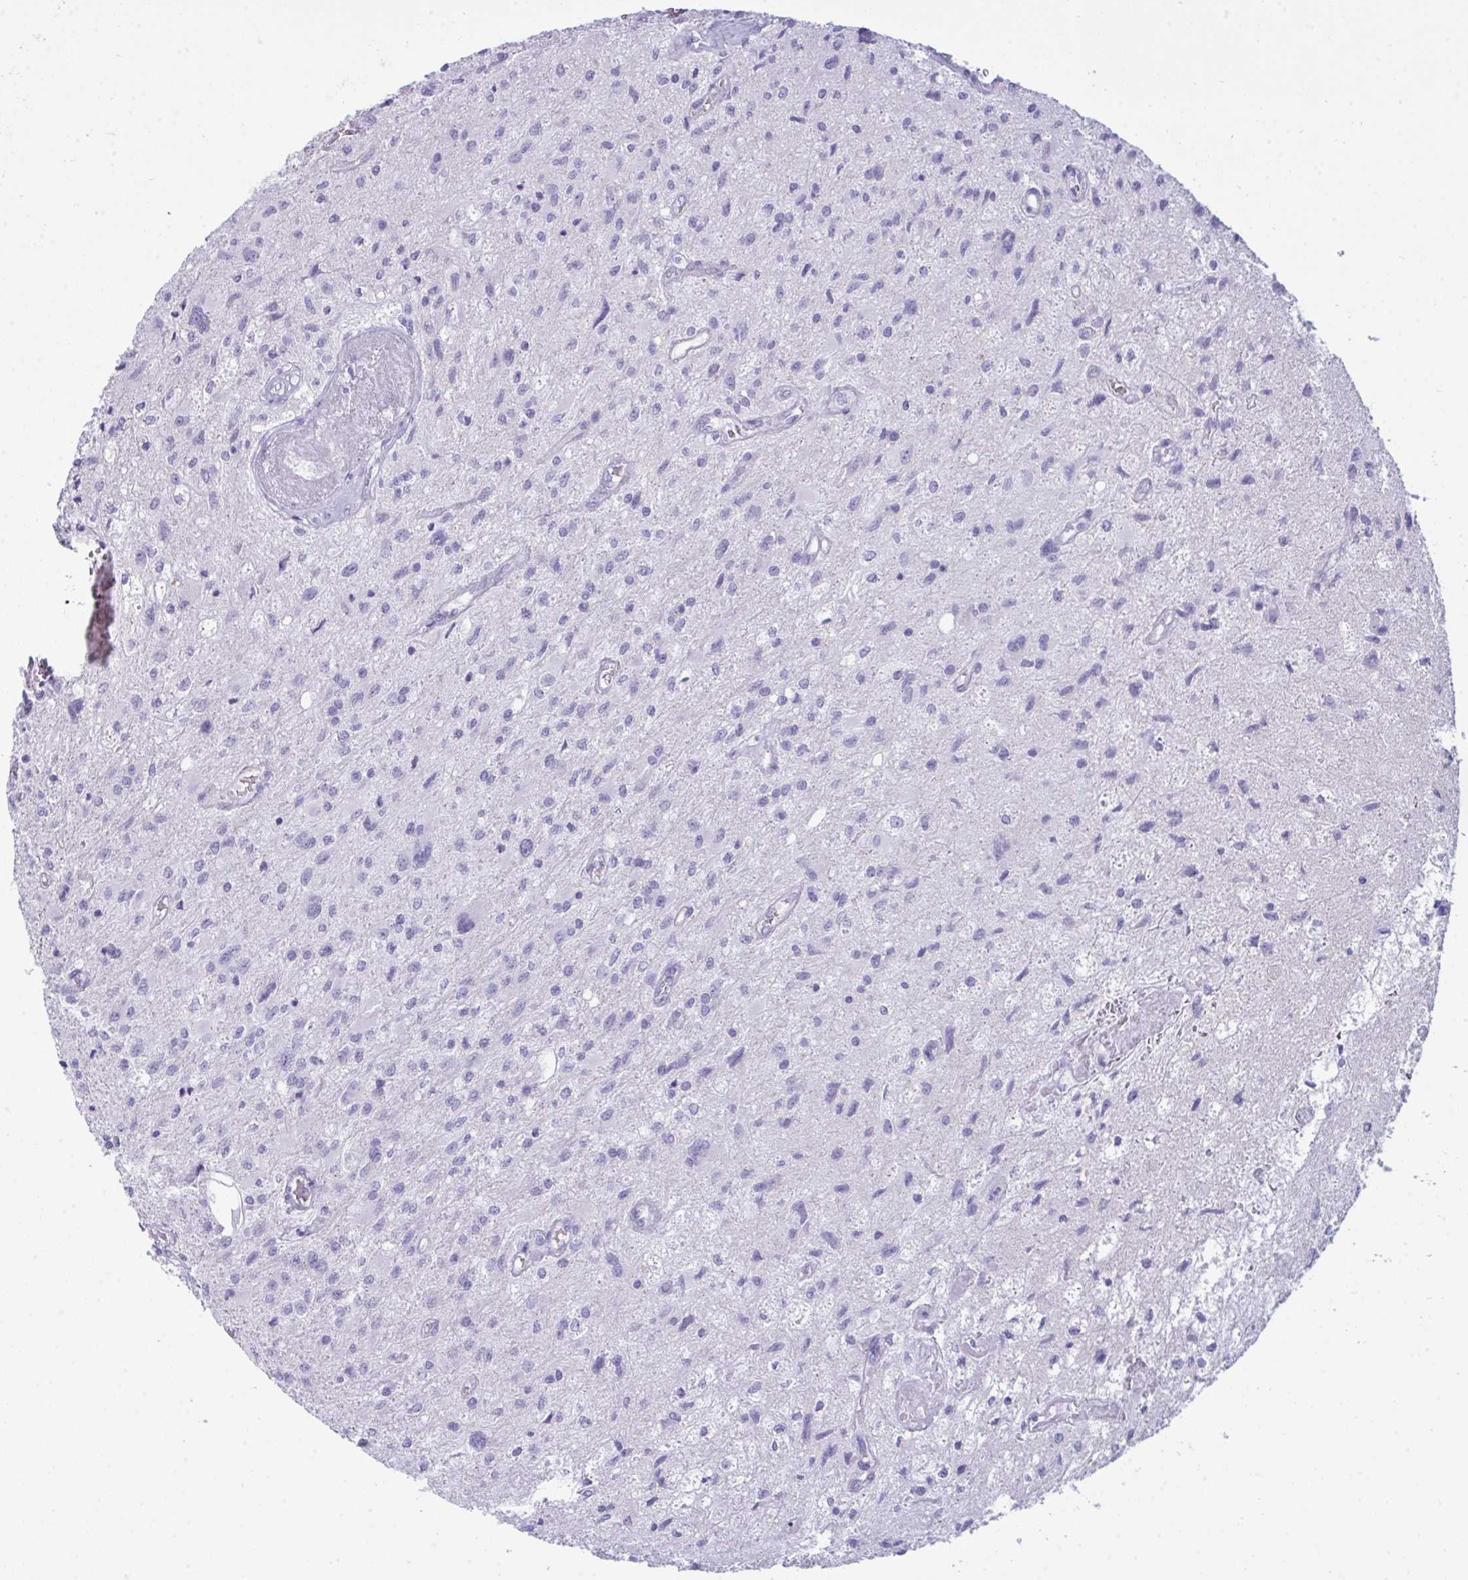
{"staining": {"intensity": "negative", "quantity": "none", "location": "none"}, "tissue": "glioma", "cell_type": "Tumor cells", "image_type": "cancer", "snomed": [{"axis": "morphology", "description": "Glioma, malignant, High grade"}, {"axis": "topography", "description": "Brain"}], "caption": "Immunohistochemistry (IHC) of human malignant glioma (high-grade) displays no staining in tumor cells.", "gene": "MYH10", "patient": {"sex": "female", "age": 70}}